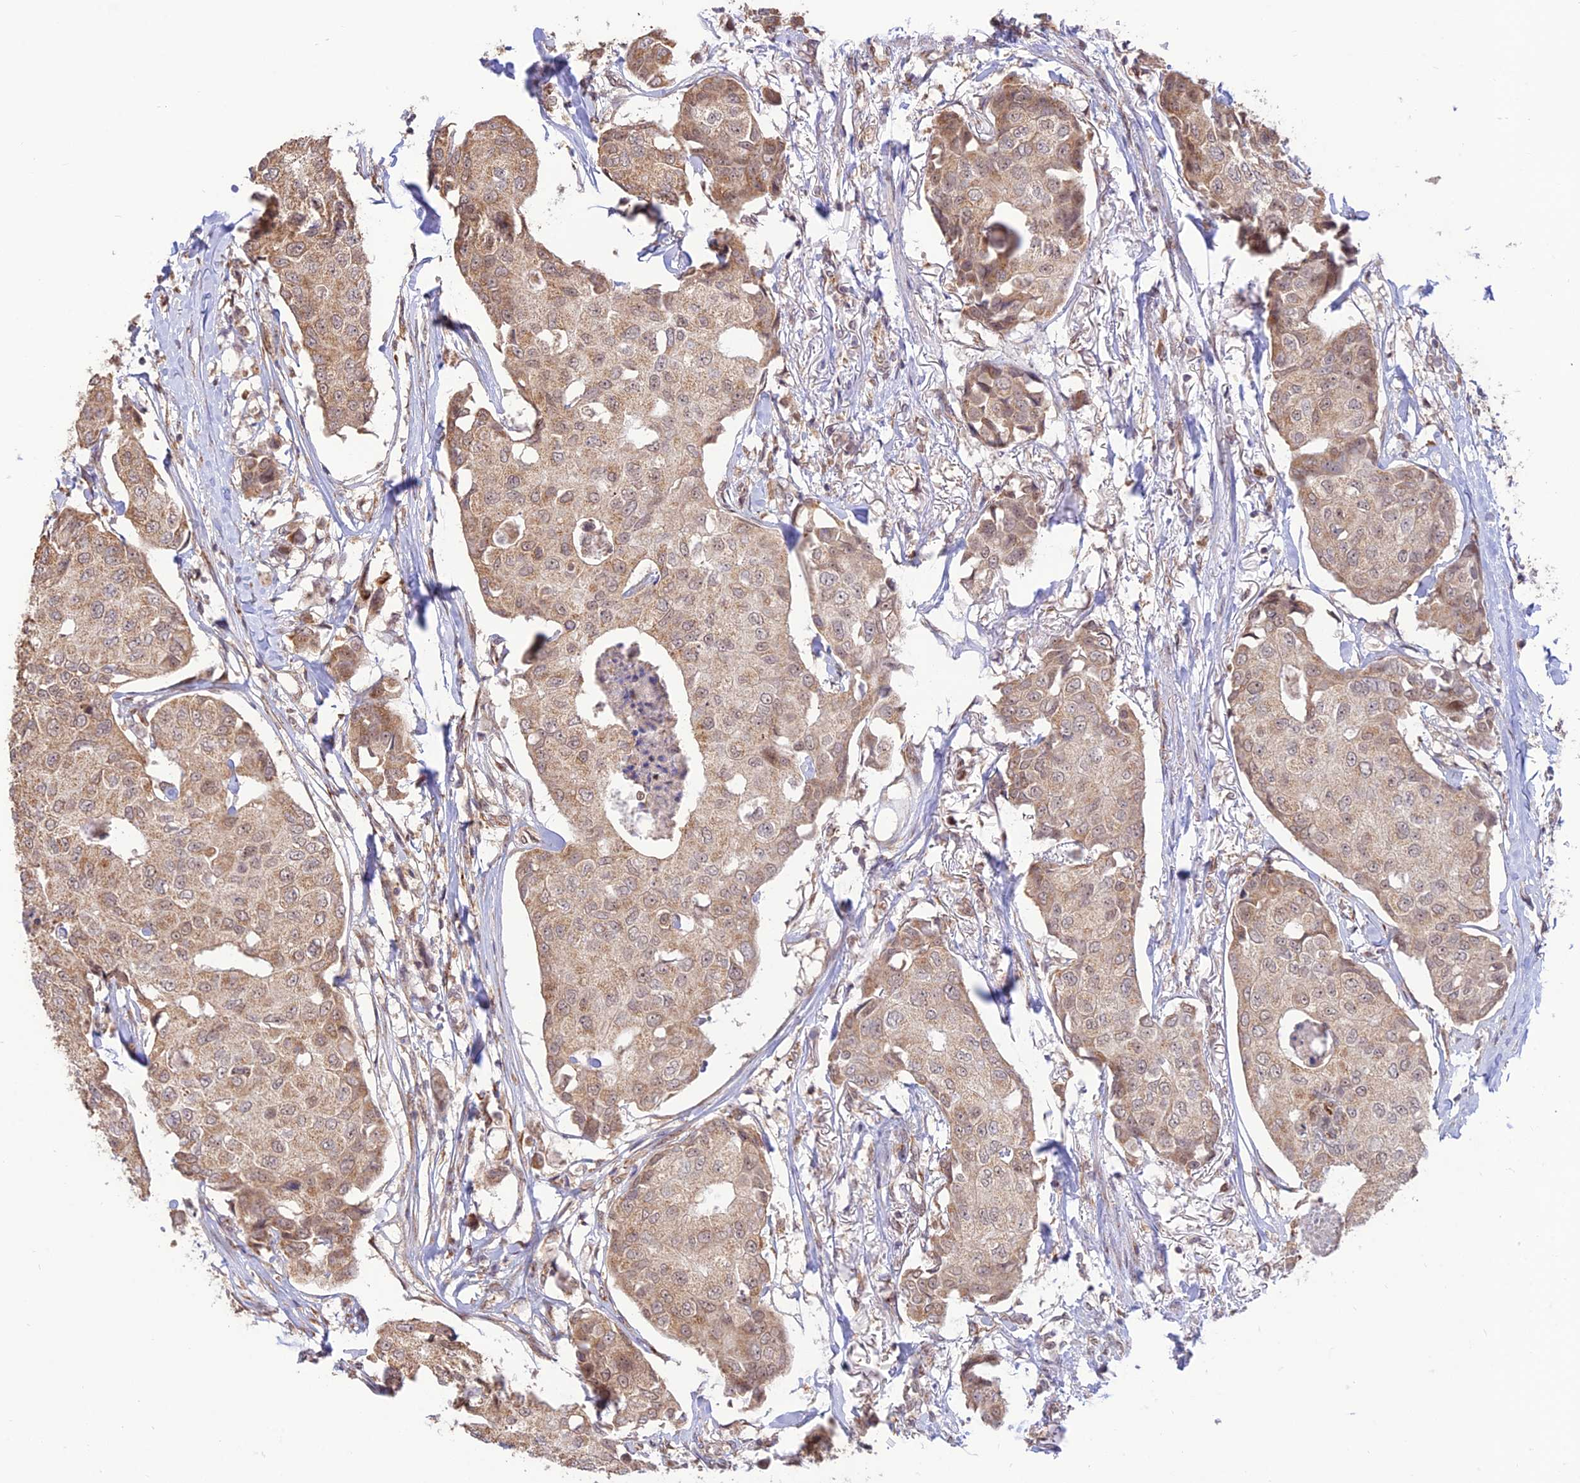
{"staining": {"intensity": "weak", "quantity": ">75%", "location": "cytoplasmic/membranous"}, "tissue": "breast cancer", "cell_type": "Tumor cells", "image_type": "cancer", "snomed": [{"axis": "morphology", "description": "Duct carcinoma"}, {"axis": "topography", "description": "Breast"}], "caption": "A brown stain highlights weak cytoplasmic/membranous staining of a protein in human breast intraductal carcinoma tumor cells. (DAB IHC, brown staining for protein, blue staining for nuclei).", "gene": "GOLGA3", "patient": {"sex": "female", "age": 80}}